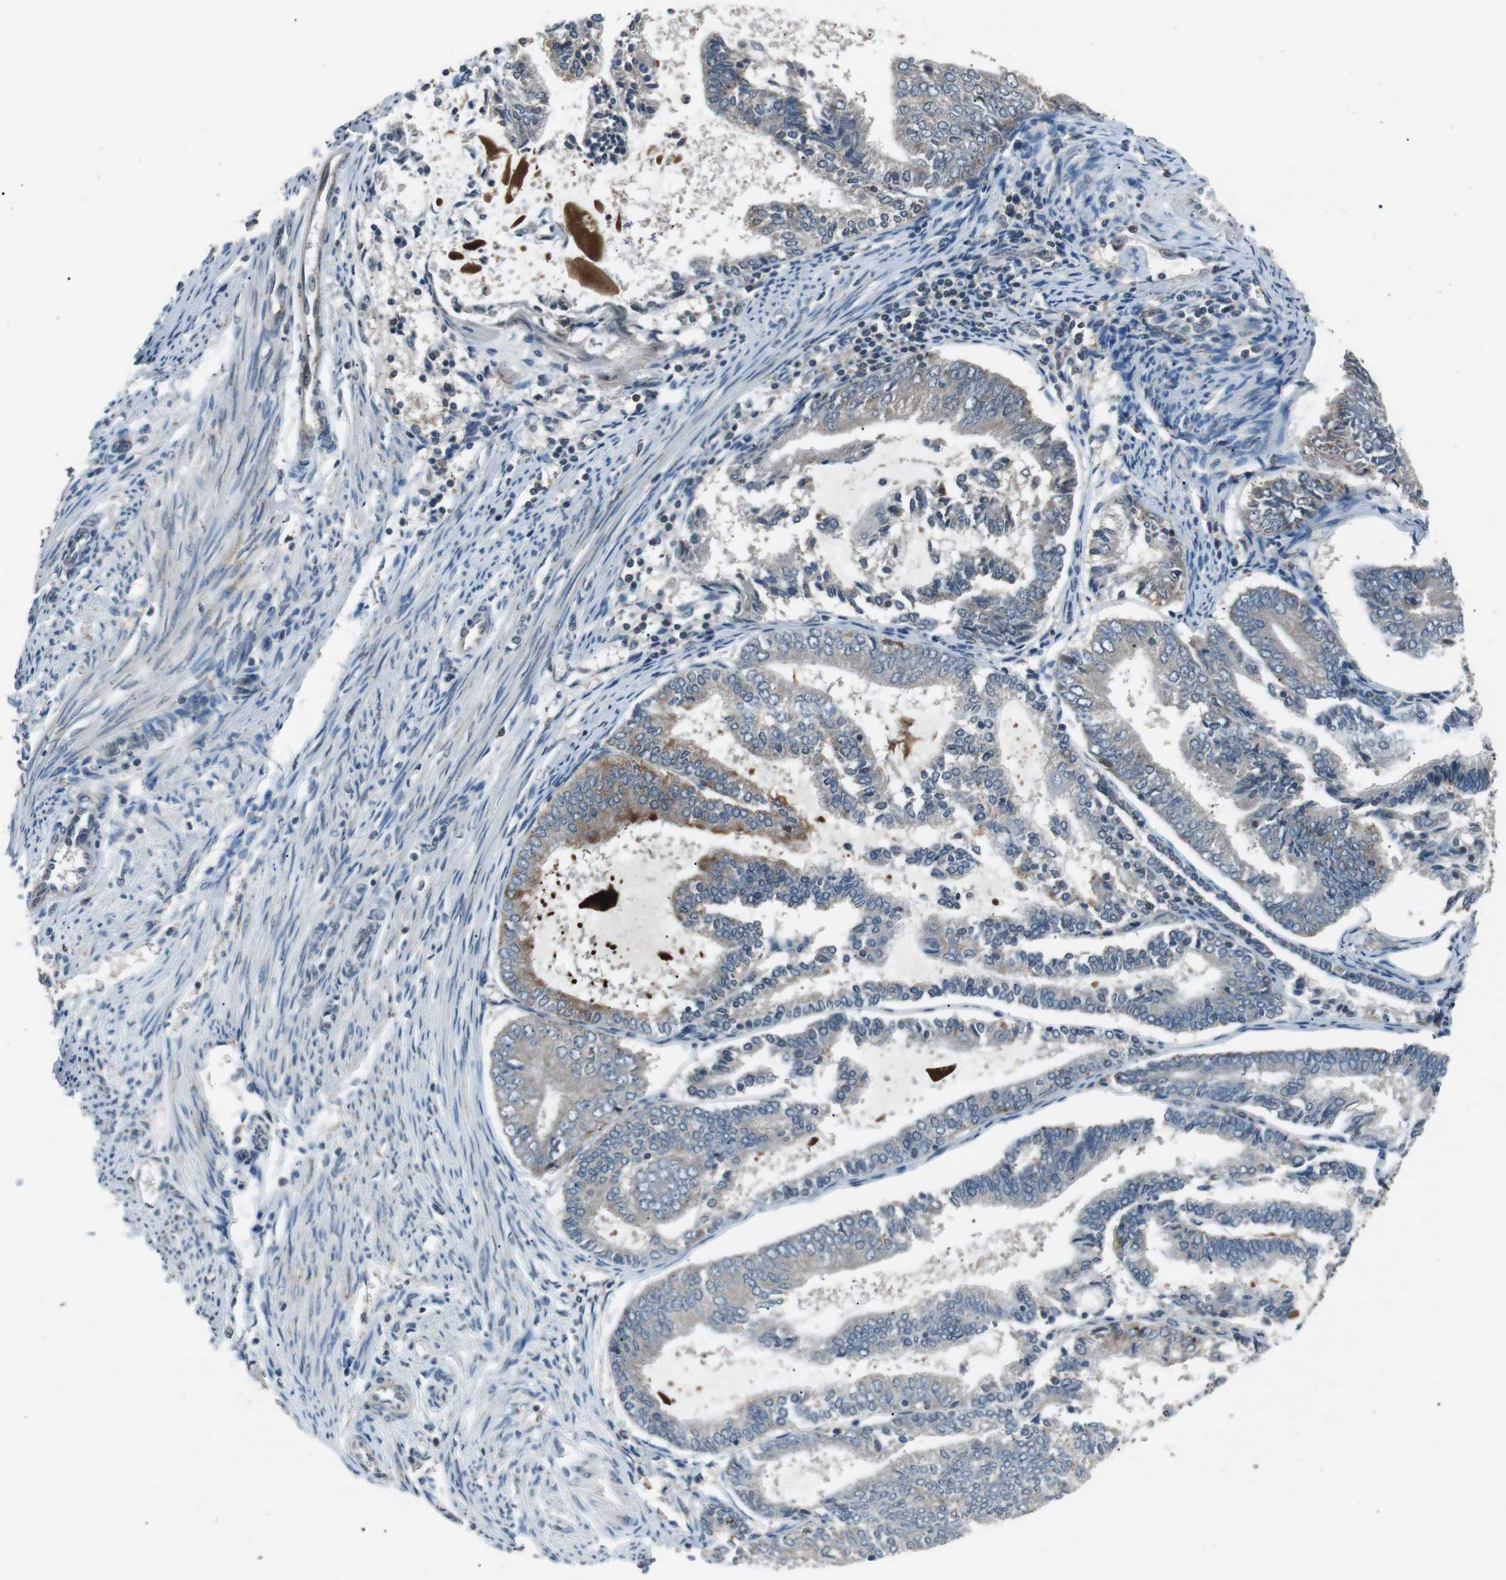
{"staining": {"intensity": "moderate", "quantity": "<25%", "location": "cytoplasmic/membranous"}, "tissue": "endometrial cancer", "cell_type": "Tumor cells", "image_type": "cancer", "snomed": [{"axis": "morphology", "description": "Adenocarcinoma, NOS"}, {"axis": "topography", "description": "Endometrium"}], "caption": "Immunohistochemistry (DAB (3,3'-diaminobenzidine)) staining of endometrial cancer (adenocarcinoma) shows moderate cytoplasmic/membranous protein expression in approximately <25% of tumor cells.", "gene": "NEK7", "patient": {"sex": "female", "age": 81}}